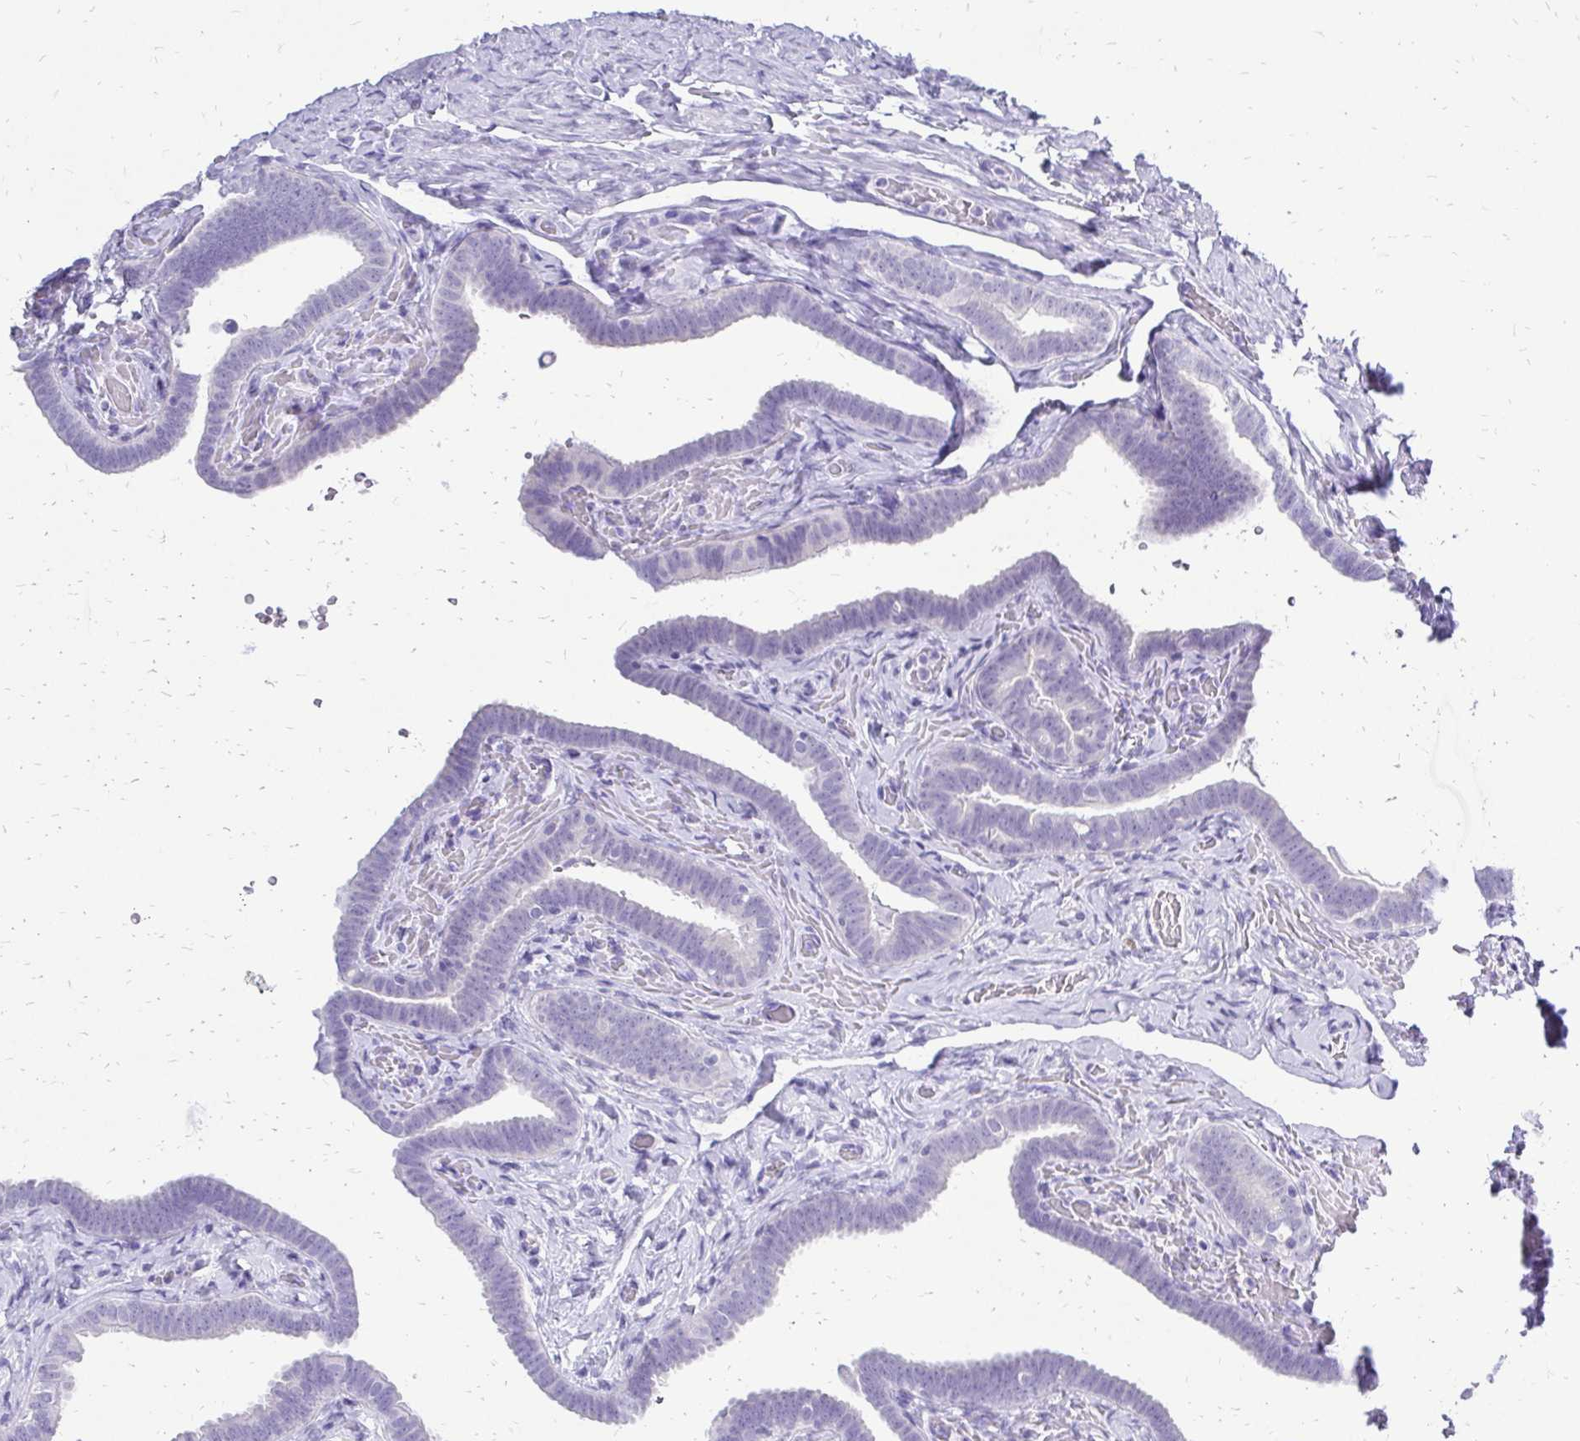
{"staining": {"intensity": "negative", "quantity": "none", "location": "none"}, "tissue": "fallopian tube", "cell_type": "Glandular cells", "image_type": "normal", "snomed": [{"axis": "morphology", "description": "Normal tissue, NOS"}, {"axis": "topography", "description": "Fallopian tube"}], "caption": "IHC histopathology image of unremarkable fallopian tube: fallopian tube stained with DAB displays no significant protein positivity in glandular cells. The staining was performed using DAB (3,3'-diaminobenzidine) to visualize the protein expression in brown, while the nuclei were stained in blue with hematoxylin (Magnification: 20x).", "gene": "SLC32A1", "patient": {"sex": "female", "age": 69}}